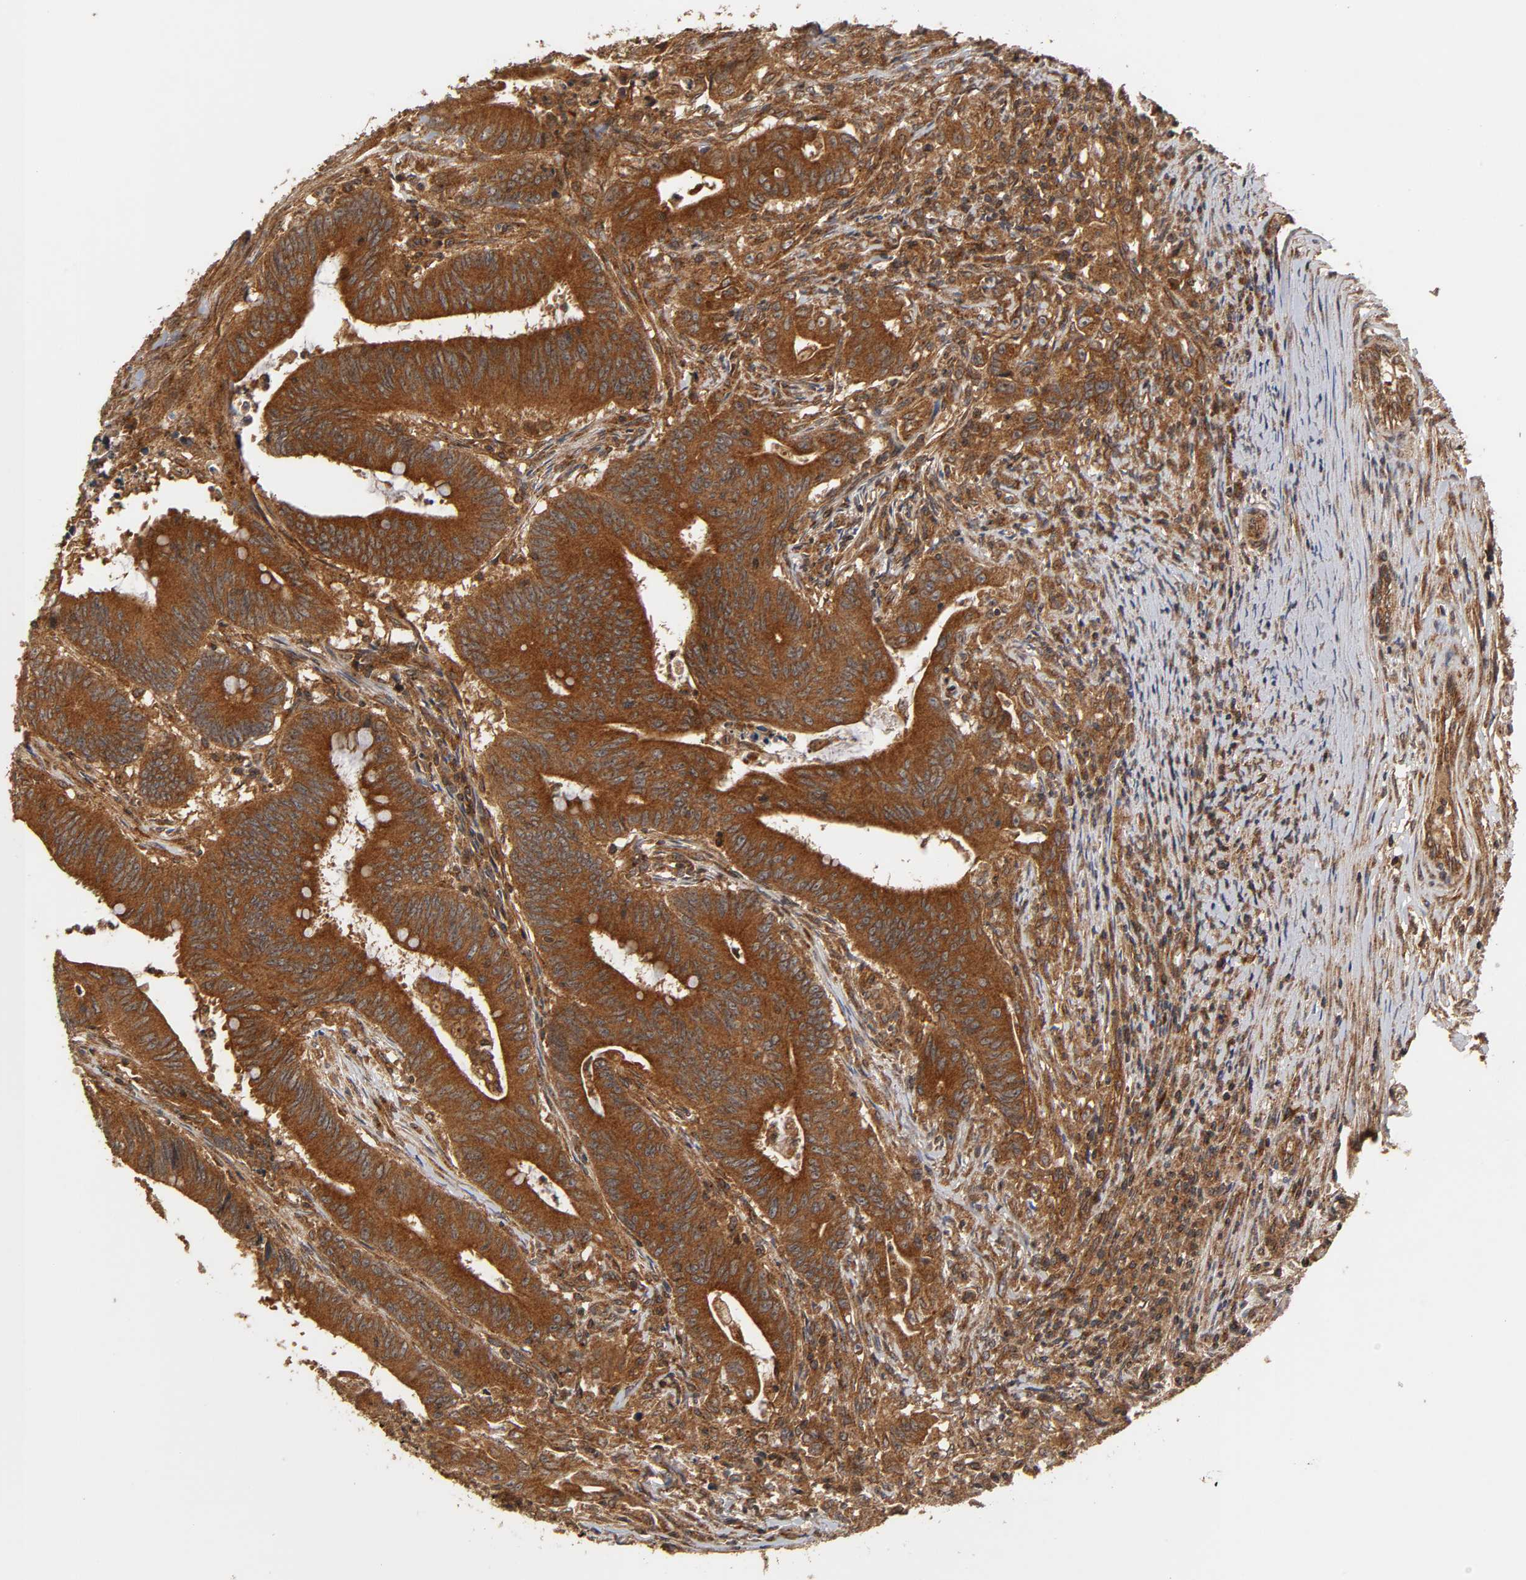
{"staining": {"intensity": "strong", "quantity": ">75%", "location": "cytoplasmic/membranous"}, "tissue": "colorectal cancer", "cell_type": "Tumor cells", "image_type": "cancer", "snomed": [{"axis": "morphology", "description": "Adenocarcinoma, NOS"}, {"axis": "topography", "description": "Colon"}], "caption": "High-magnification brightfield microscopy of colorectal cancer (adenocarcinoma) stained with DAB (brown) and counterstained with hematoxylin (blue). tumor cells exhibit strong cytoplasmic/membranous staining is seen in approximately>75% of cells.", "gene": "IKBKB", "patient": {"sex": "male", "age": 45}}